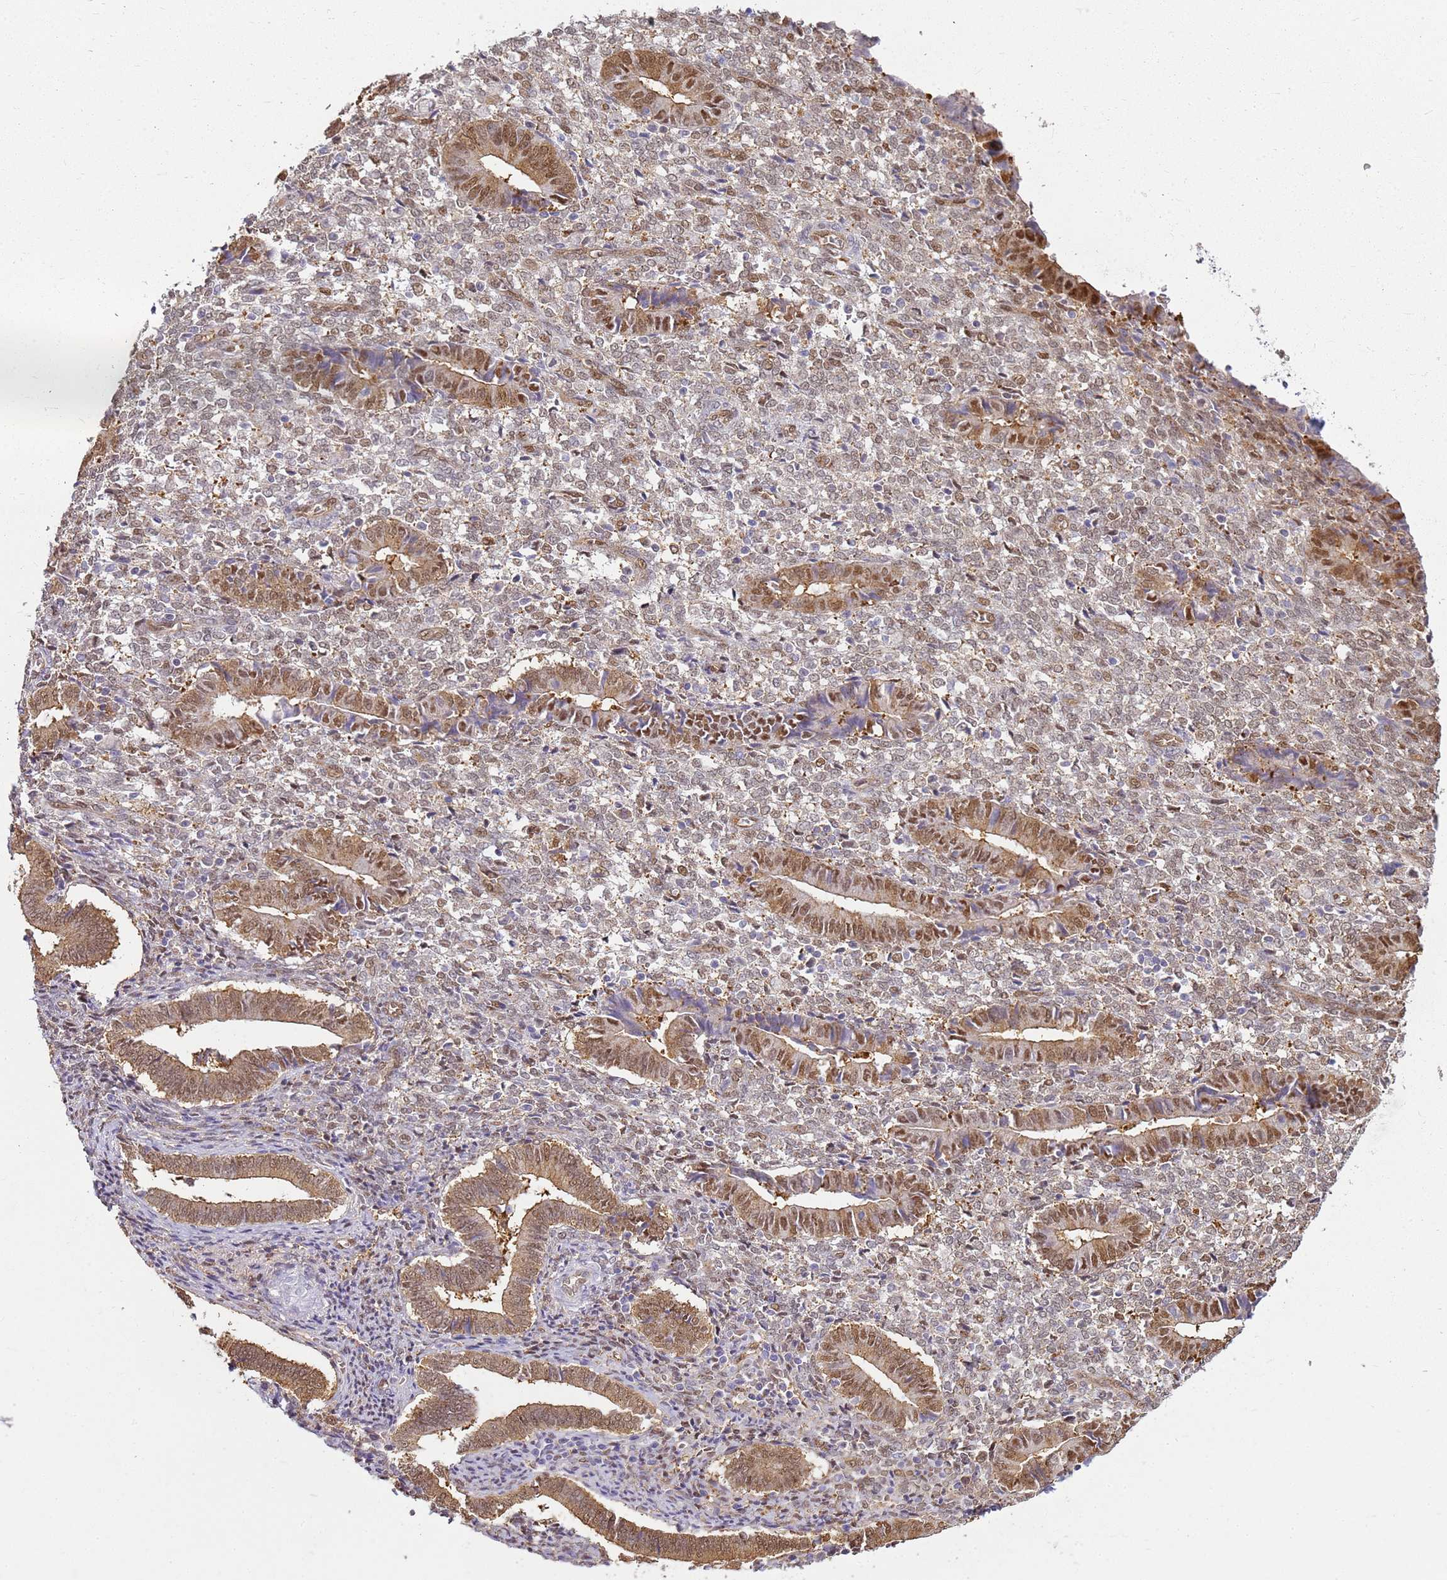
{"staining": {"intensity": "weak", "quantity": ">75%", "location": "cytoplasmic/membranous,nuclear"}, "tissue": "endometrium", "cell_type": "Cells in endometrial stroma", "image_type": "normal", "snomed": [{"axis": "morphology", "description": "Normal tissue, NOS"}, {"axis": "topography", "description": "Other"}, {"axis": "topography", "description": "Endometrium"}], "caption": "Endometrium was stained to show a protein in brown. There is low levels of weak cytoplasmic/membranous,nuclear positivity in approximately >75% of cells in endometrial stroma. The protein of interest is stained brown, and the nuclei are stained in blue (DAB IHC with brightfield microscopy, high magnification).", "gene": "YWHAE", "patient": {"sex": "female", "age": 44}}